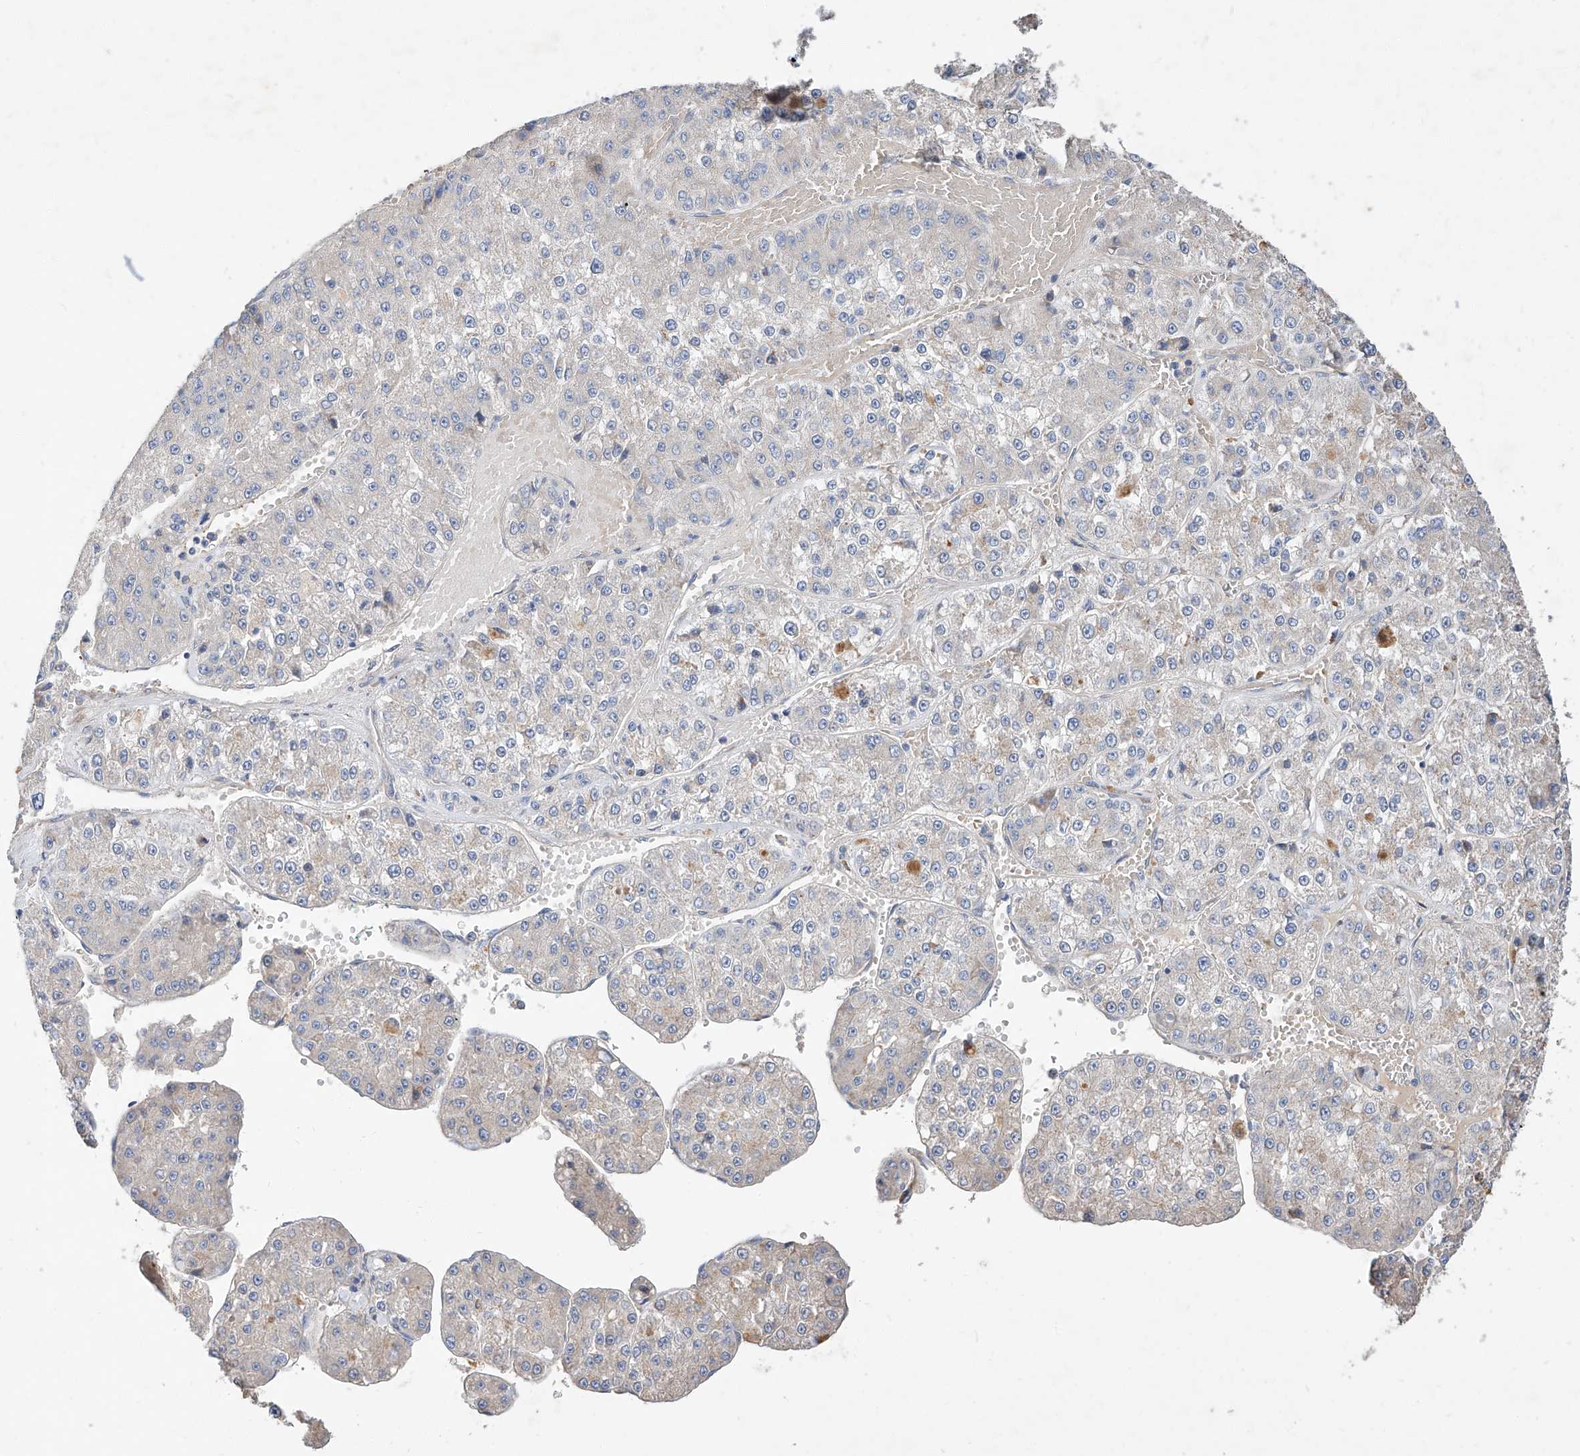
{"staining": {"intensity": "negative", "quantity": "none", "location": "none"}, "tissue": "liver cancer", "cell_type": "Tumor cells", "image_type": "cancer", "snomed": [{"axis": "morphology", "description": "Carcinoma, Hepatocellular, NOS"}, {"axis": "topography", "description": "Liver"}], "caption": "High magnification brightfield microscopy of liver hepatocellular carcinoma stained with DAB (brown) and counterstained with hematoxylin (blue): tumor cells show no significant expression.", "gene": "DIRAS3", "patient": {"sex": "female", "age": 73}}